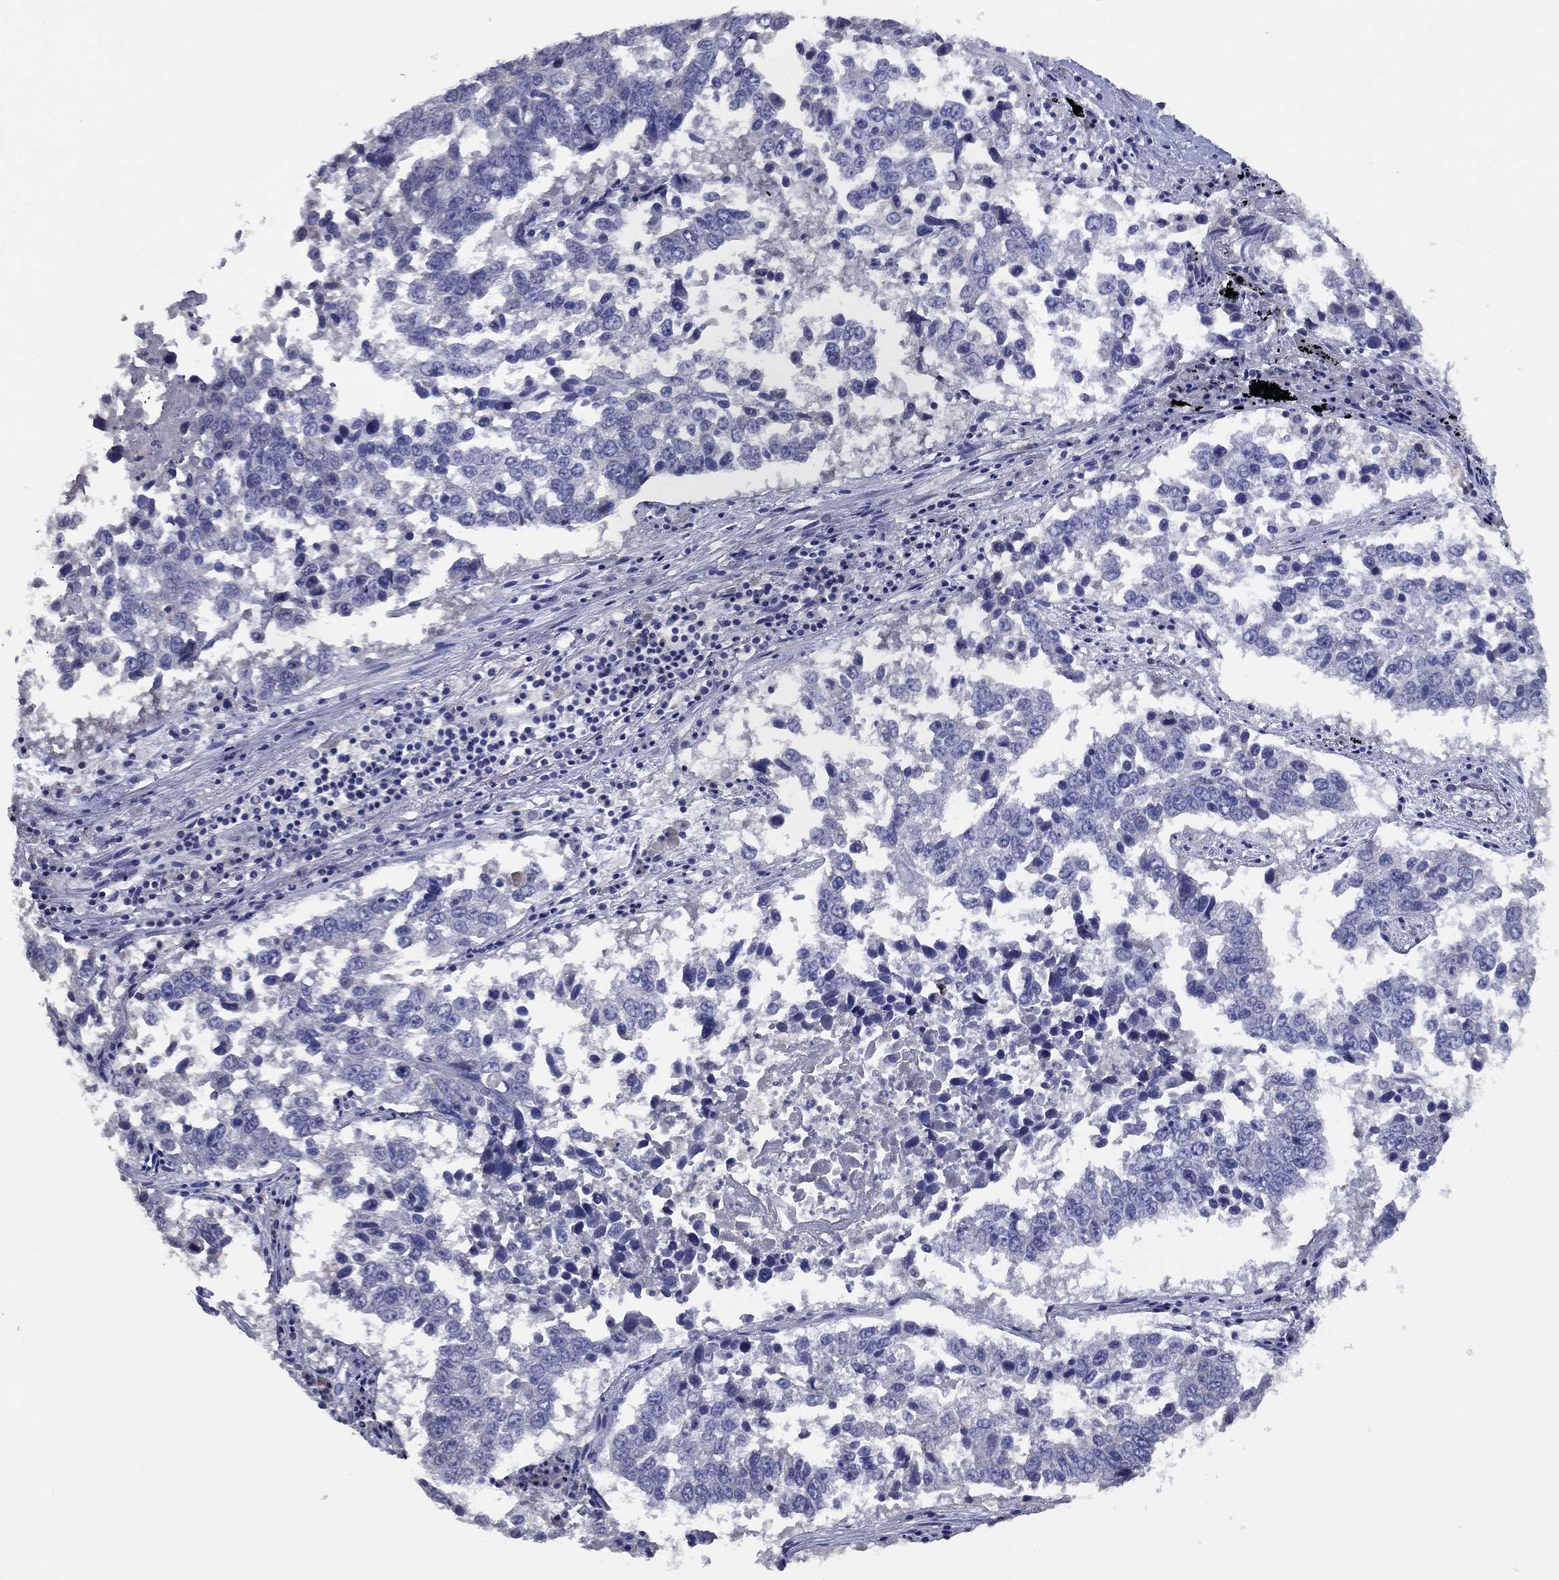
{"staining": {"intensity": "negative", "quantity": "none", "location": "none"}, "tissue": "lung cancer", "cell_type": "Tumor cells", "image_type": "cancer", "snomed": [{"axis": "morphology", "description": "Squamous cell carcinoma, NOS"}, {"axis": "topography", "description": "Lung"}], "caption": "Immunohistochemical staining of human lung squamous cell carcinoma demonstrates no significant staining in tumor cells. The staining is performed using DAB (3,3'-diaminobenzidine) brown chromogen with nuclei counter-stained in using hematoxylin.", "gene": "TFAP2A", "patient": {"sex": "male", "age": 82}}